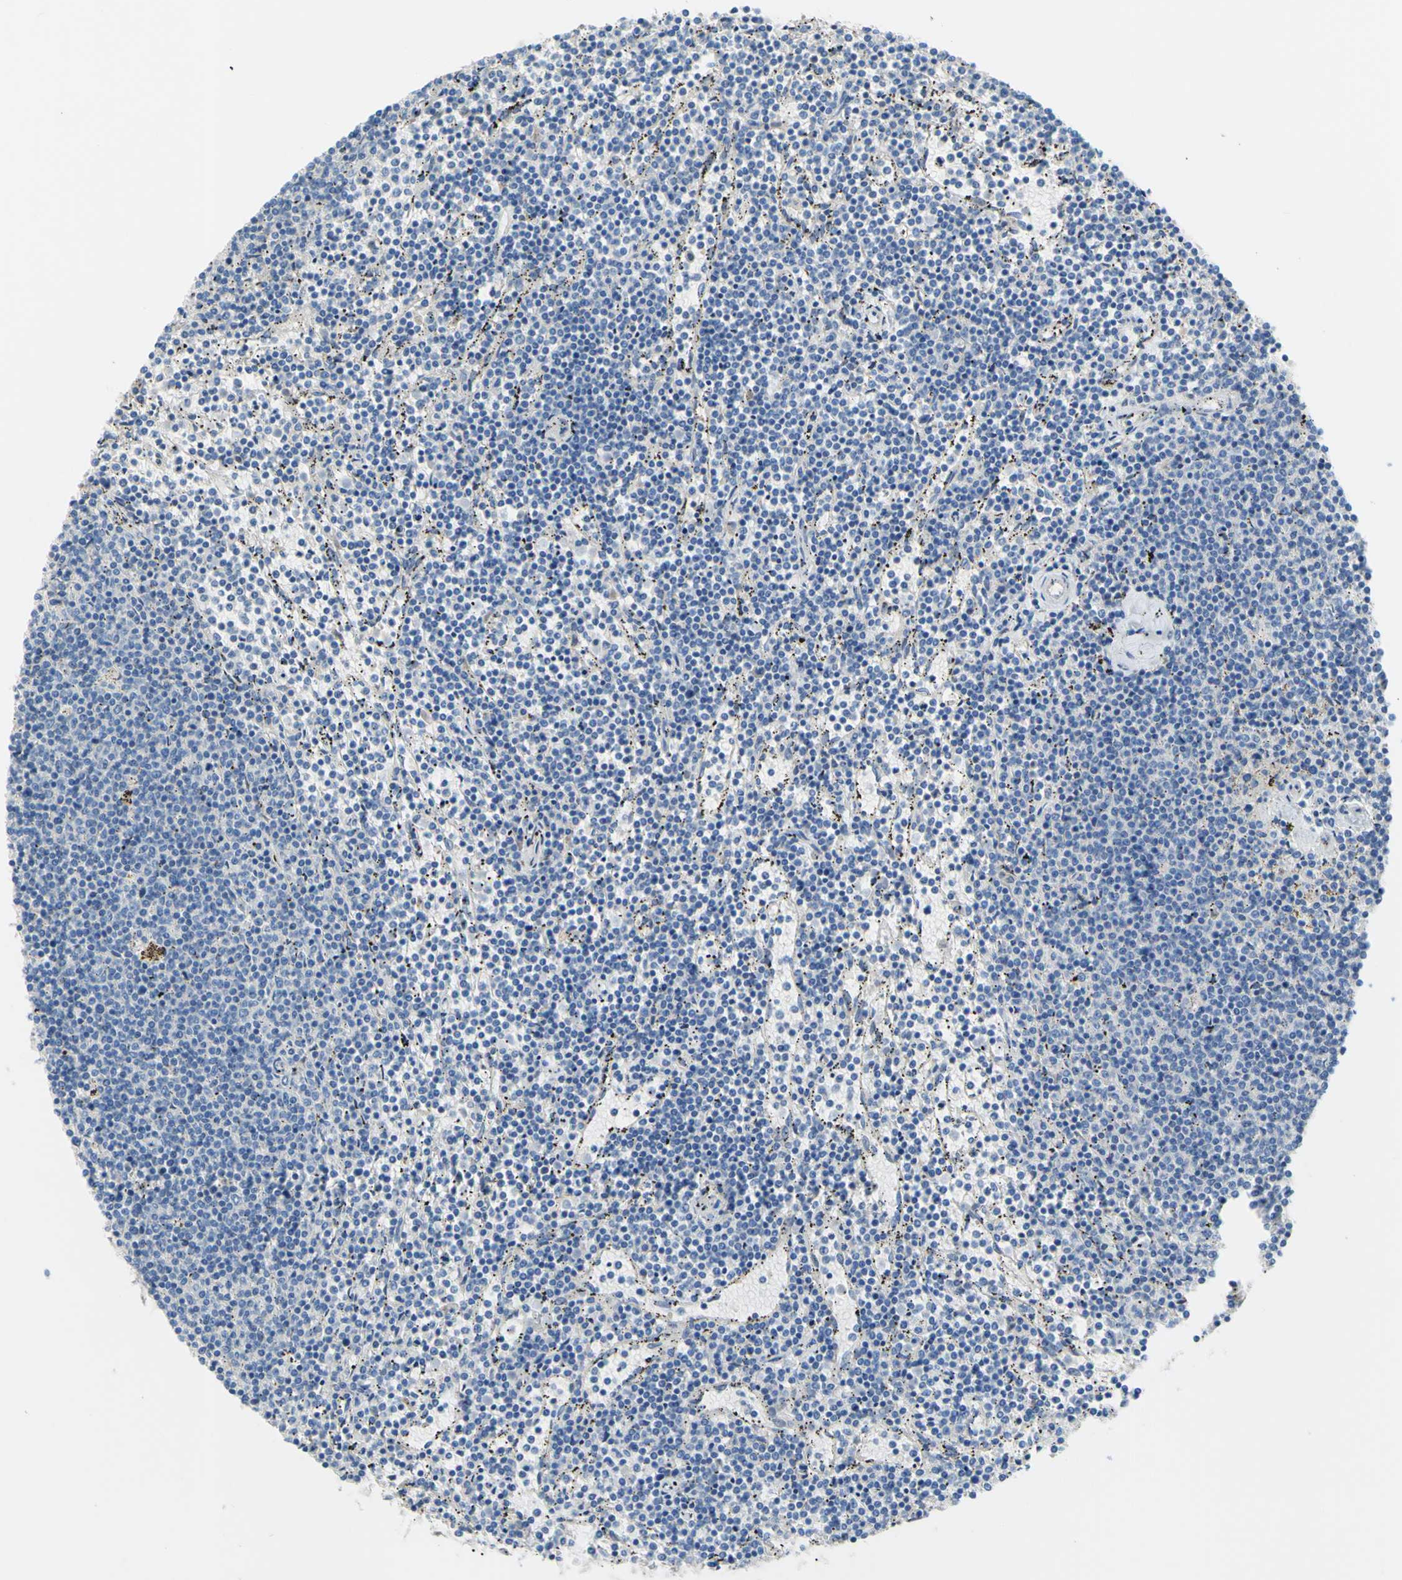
{"staining": {"intensity": "negative", "quantity": "none", "location": "none"}, "tissue": "lymphoma", "cell_type": "Tumor cells", "image_type": "cancer", "snomed": [{"axis": "morphology", "description": "Malignant lymphoma, non-Hodgkin's type, Low grade"}, {"axis": "topography", "description": "Spleen"}], "caption": "Human low-grade malignant lymphoma, non-Hodgkin's type stained for a protein using immunohistochemistry (IHC) displays no expression in tumor cells.", "gene": "TMEM59L", "patient": {"sex": "female", "age": 50}}